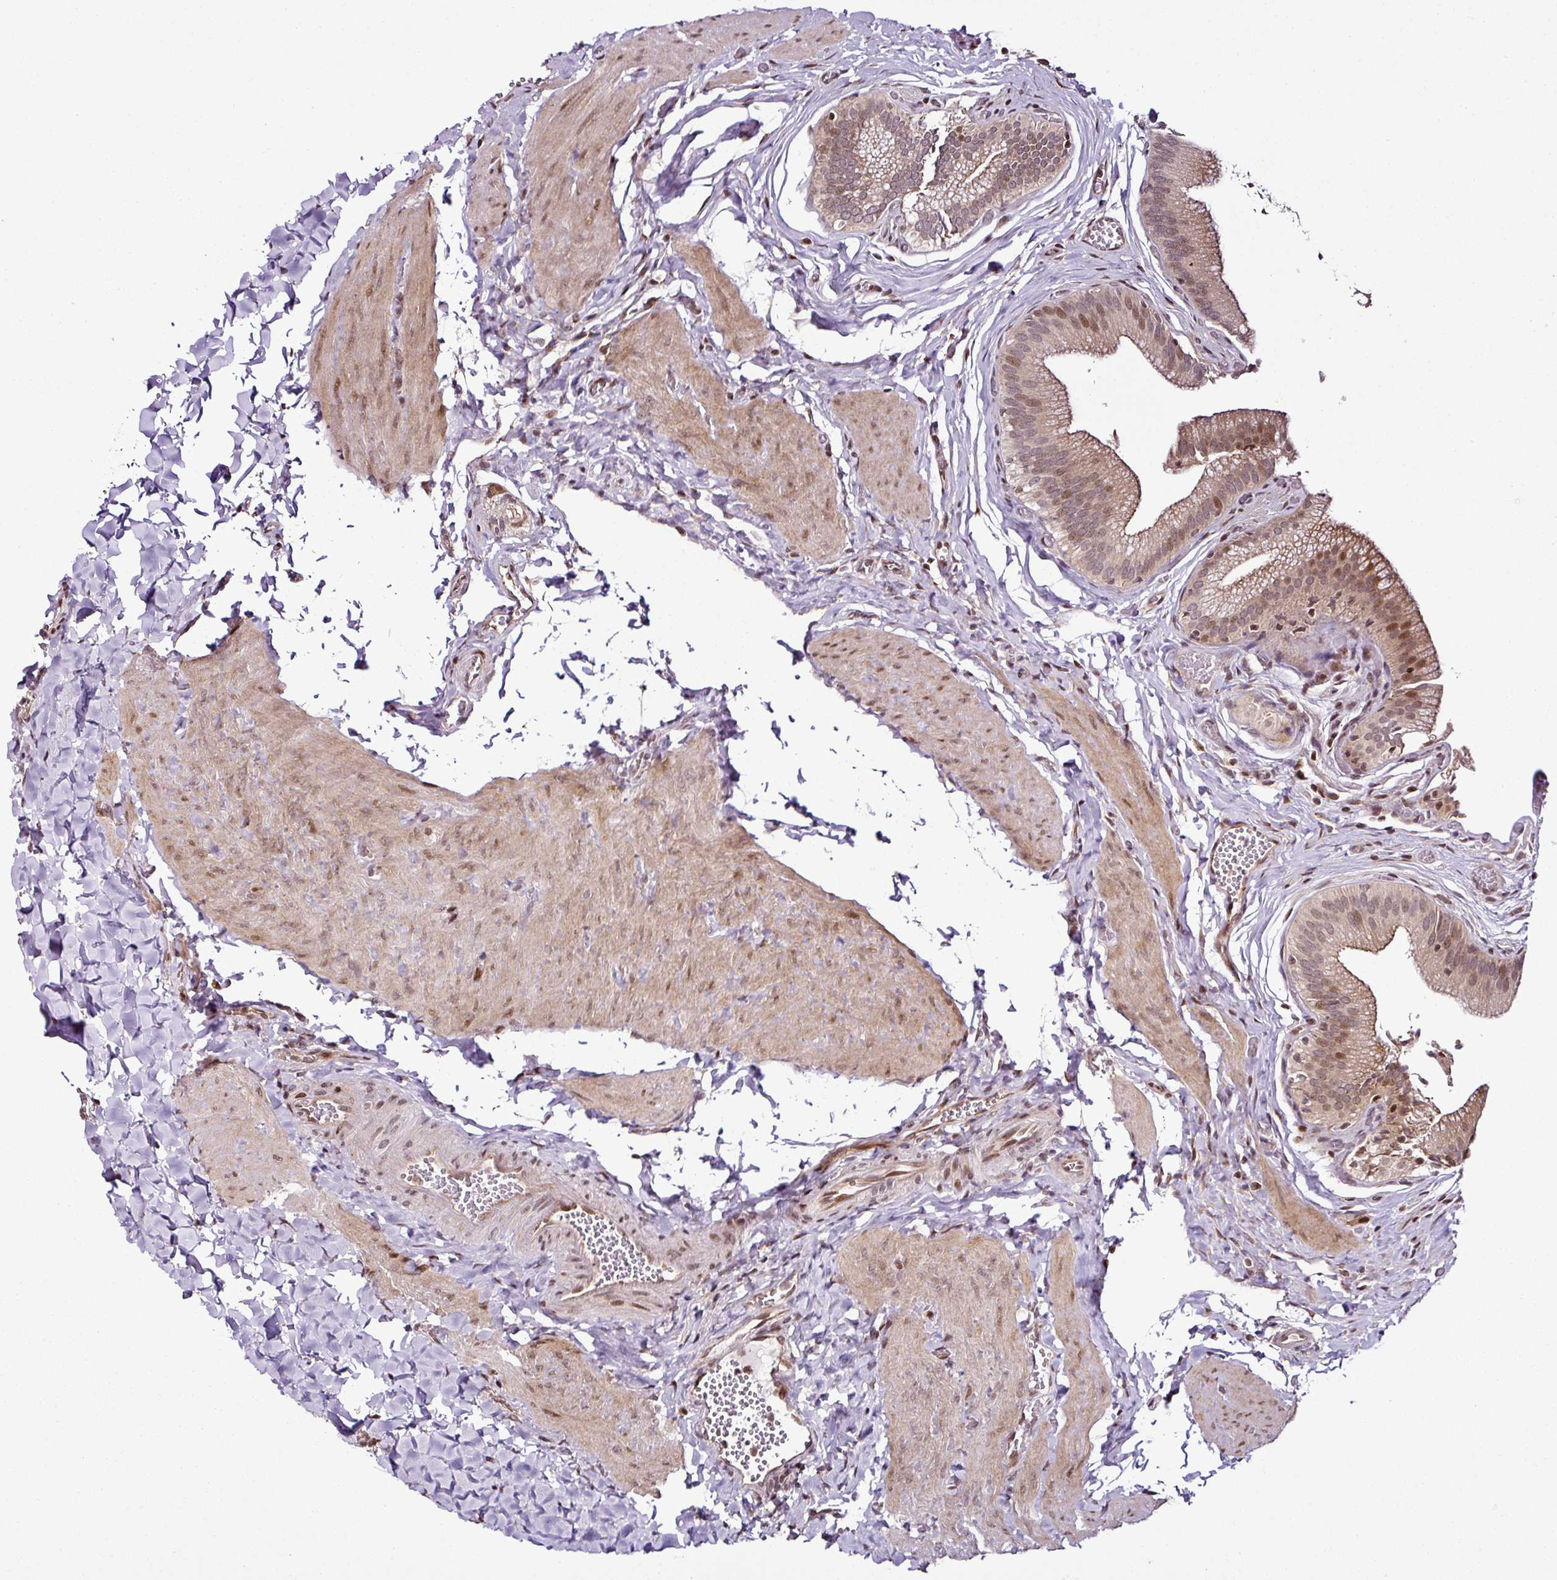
{"staining": {"intensity": "moderate", "quantity": "25%-75%", "location": "cytoplasmic/membranous,nuclear"}, "tissue": "gallbladder", "cell_type": "Glandular cells", "image_type": "normal", "snomed": [{"axis": "morphology", "description": "Normal tissue, NOS"}, {"axis": "topography", "description": "Gallbladder"}, {"axis": "topography", "description": "Peripheral nerve tissue"}], "caption": "Moderate cytoplasmic/membranous,nuclear expression is present in about 25%-75% of glandular cells in unremarkable gallbladder. (DAB (3,3'-diaminobenzidine) = brown stain, brightfield microscopy at high magnification).", "gene": "COPRS", "patient": {"sex": "male", "age": 17}}